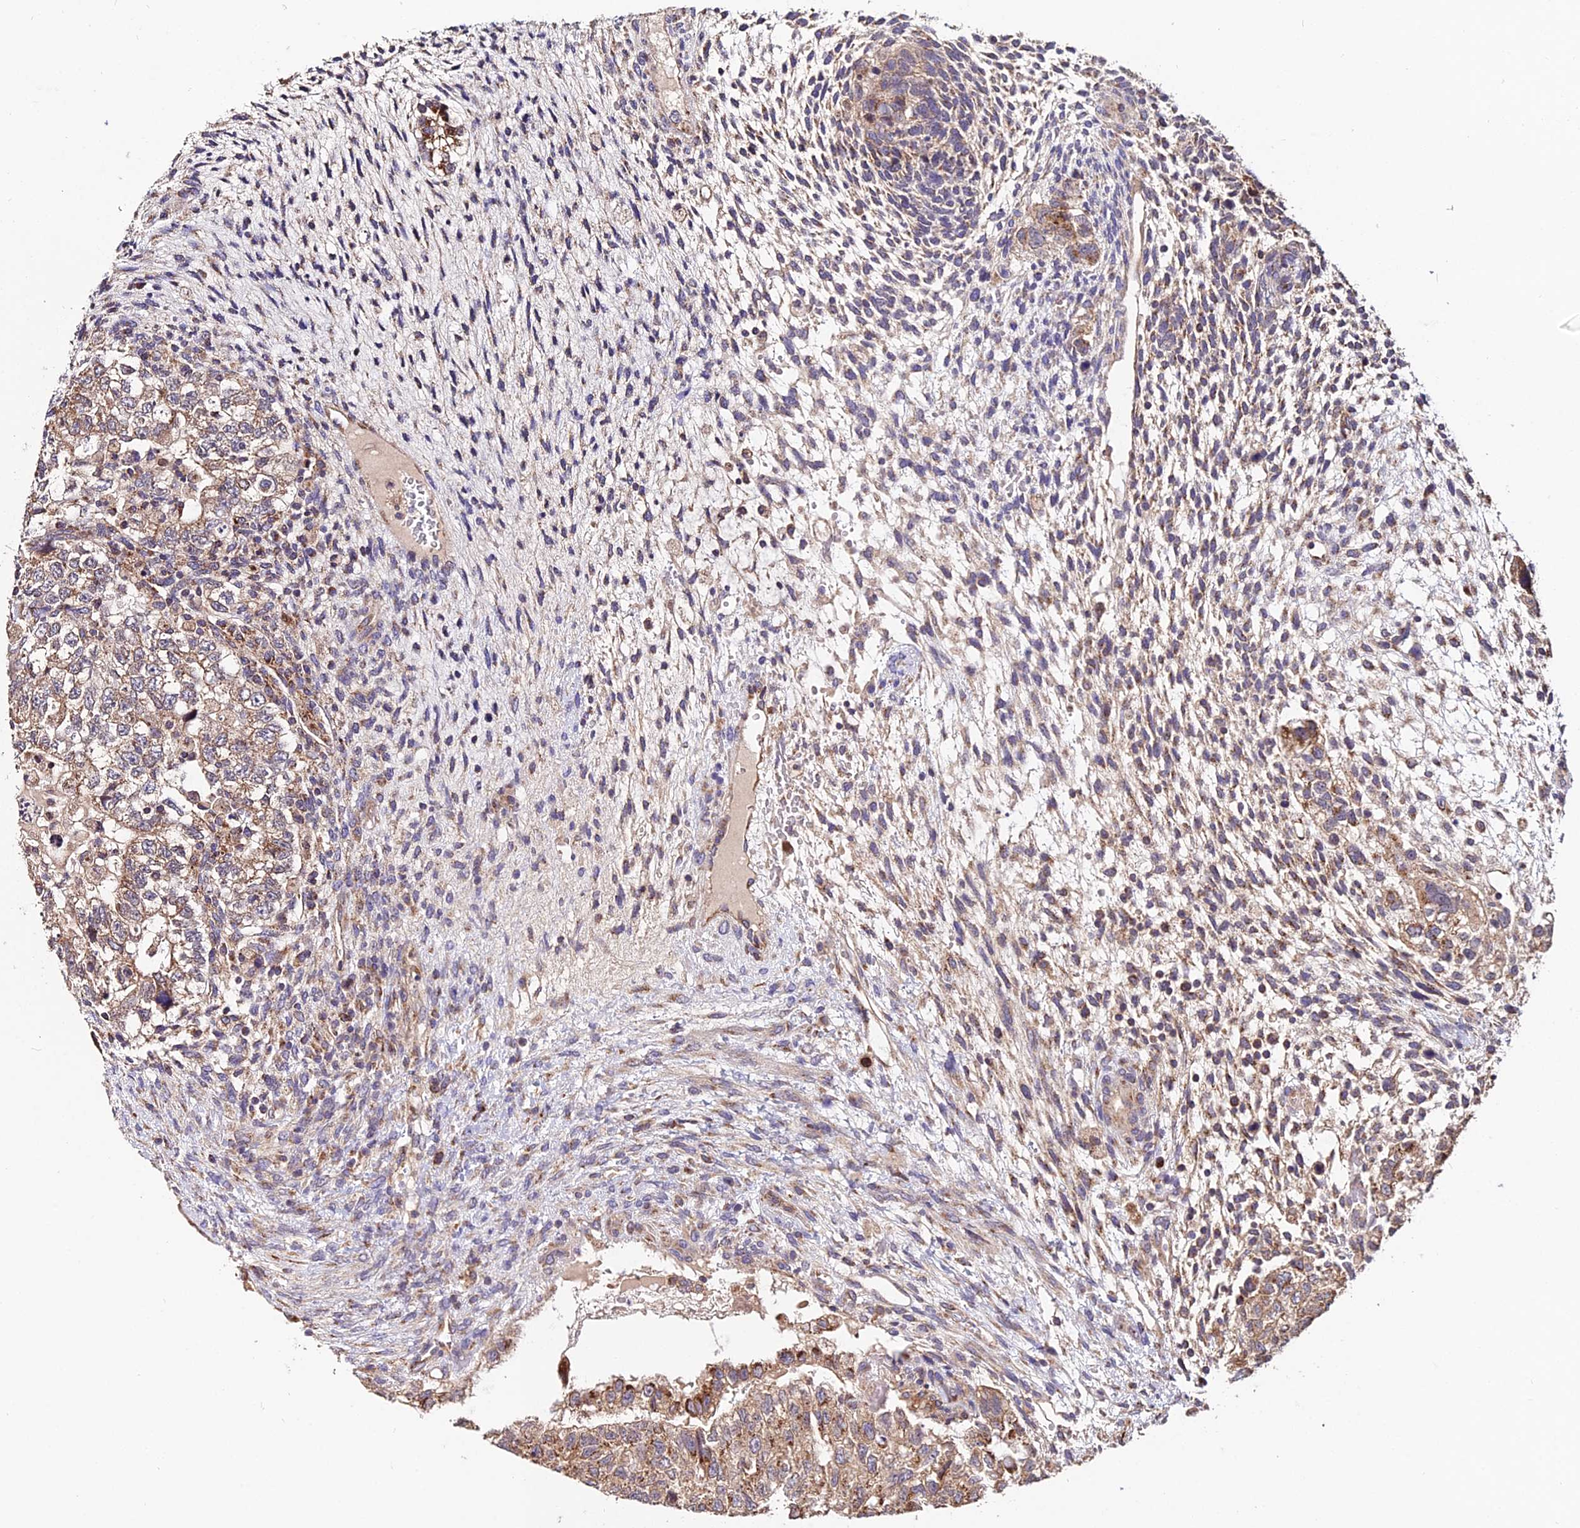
{"staining": {"intensity": "moderate", "quantity": ">75%", "location": "cytoplasmic/membranous"}, "tissue": "testis cancer", "cell_type": "Tumor cells", "image_type": "cancer", "snomed": [{"axis": "morphology", "description": "Normal tissue, NOS"}, {"axis": "morphology", "description": "Carcinoma, Embryonal, NOS"}, {"axis": "topography", "description": "Testis"}], "caption": "Immunohistochemistry (IHC) (DAB) staining of human testis cancer demonstrates moderate cytoplasmic/membranous protein staining in about >75% of tumor cells.", "gene": "PEX19", "patient": {"sex": "male", "age": 36}}